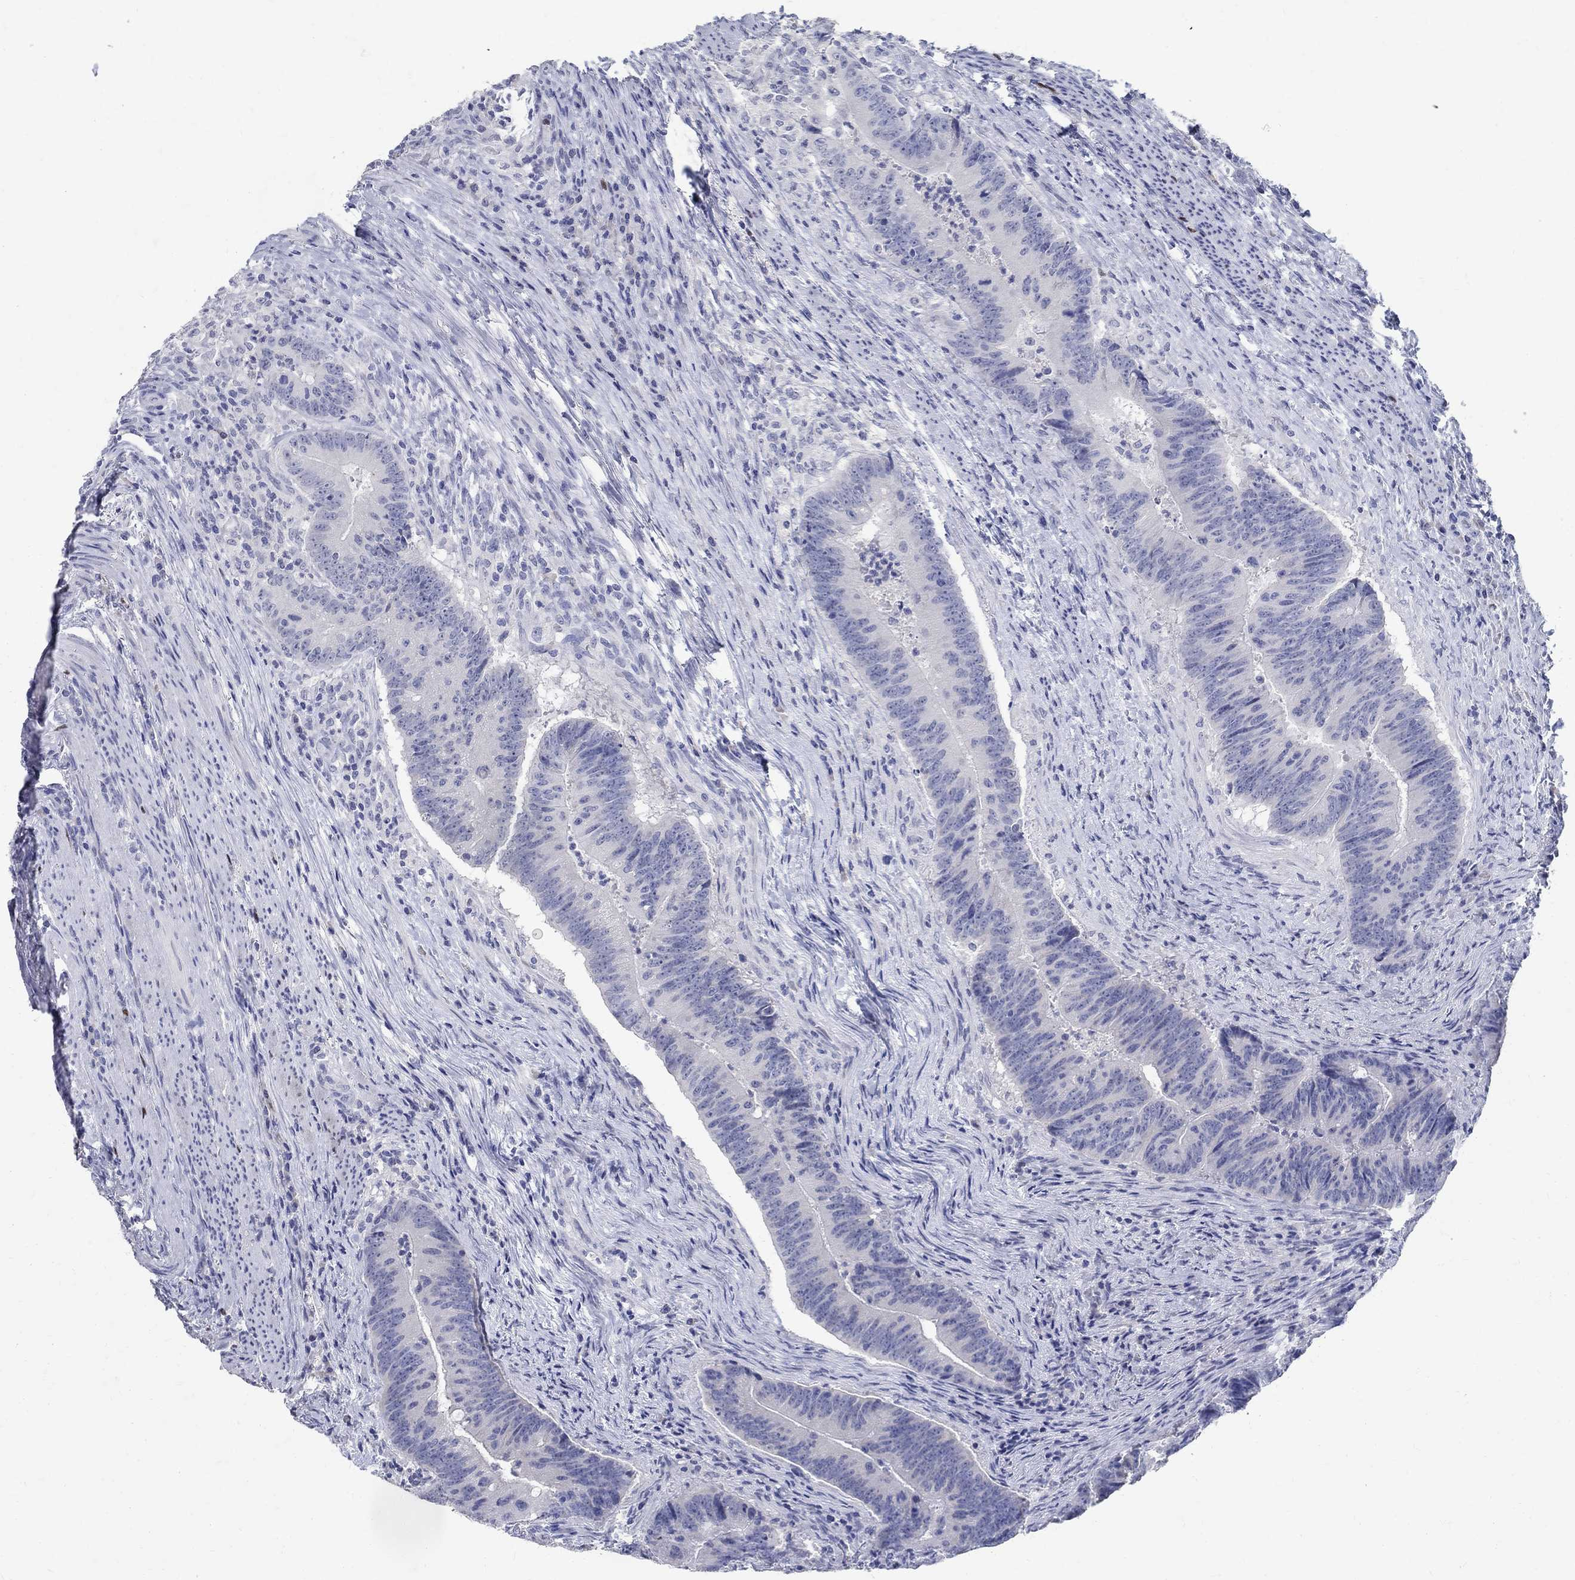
{"staining": {"intensity": "negative", "quantity": "none", "location": "none"}, "tissue": "colorectal cancer", "cell_type": "Tumor cells", "image_type": "cancer", "snomed": [{"axis": "morphology", "description": "Adenocarcinoma, NOS"}, {"axis": "topography", "description": "Colon"}], "caption": "The histopathology image exhibits no significant staining in tumor cells of adenocarcinoma (colorectal).", "gene": "SOX2", "patient": {"sex": "female", "age": 87}}